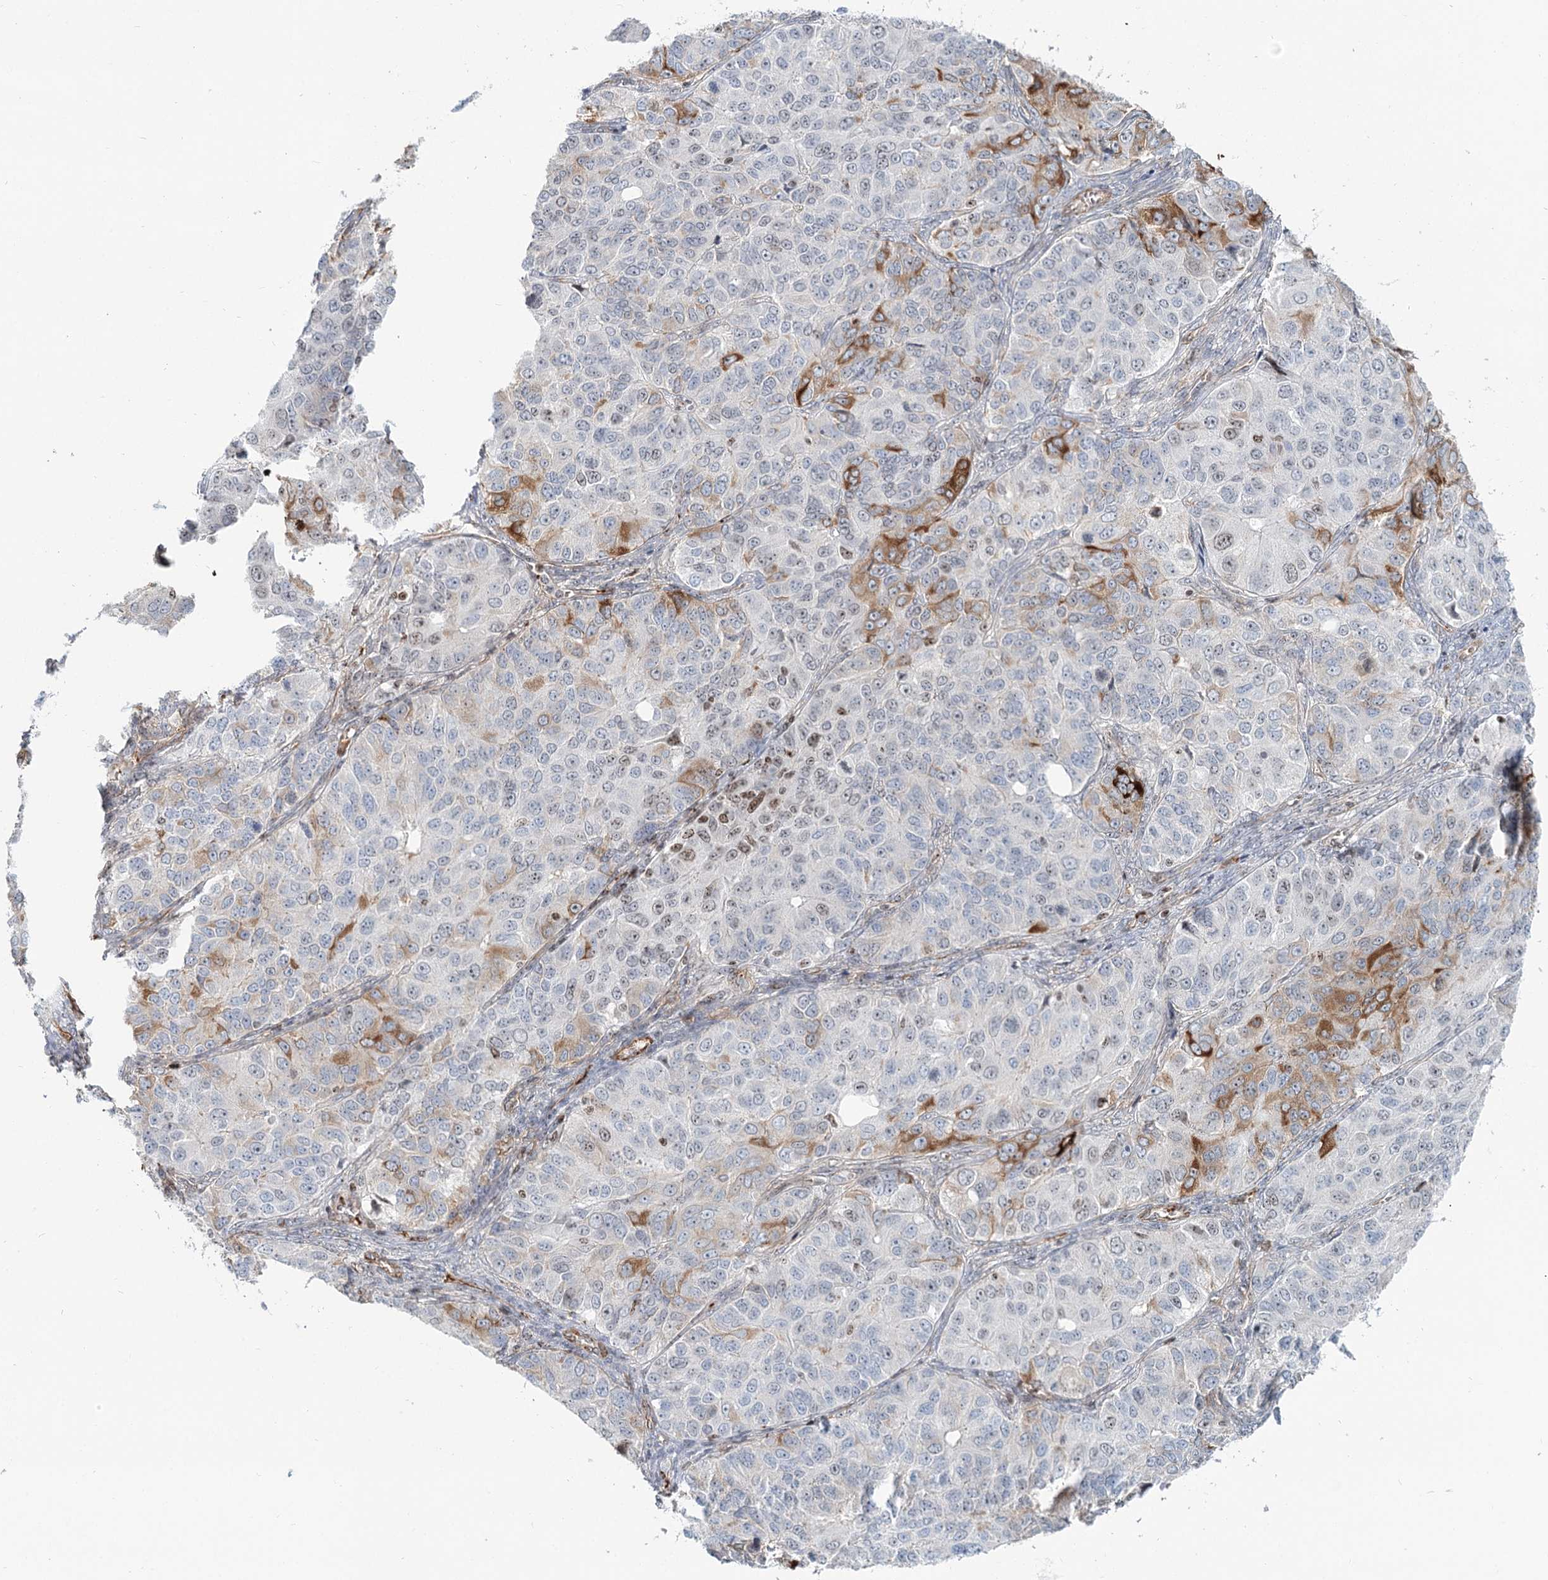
{"staining": {"intensity": "moderate", "quantity": "<25%", "location": "cytoplasmic/membranous,nuclear"}, "tissue": "ovarian cancer", "cell_type": "Tumor cells", "image_type": "cancer", "snomed": [{"axis": "morphology", "description": "Carcinoma, endometroid"}, {"axis": "topography", "description": "Ovary"}], "caption": "Tumor cells exhibit moderate cytoplasmic/membranous and nuclear positivity in approximately <25% of cells in ovarian endometroid carcinoma. (DAB (3,3'-diaminobenzidine) = brown stain, brightfield microscopy at high magnification).", "gene": "ZFYVE28", "patient": {"sex": "female", "age": 51}}